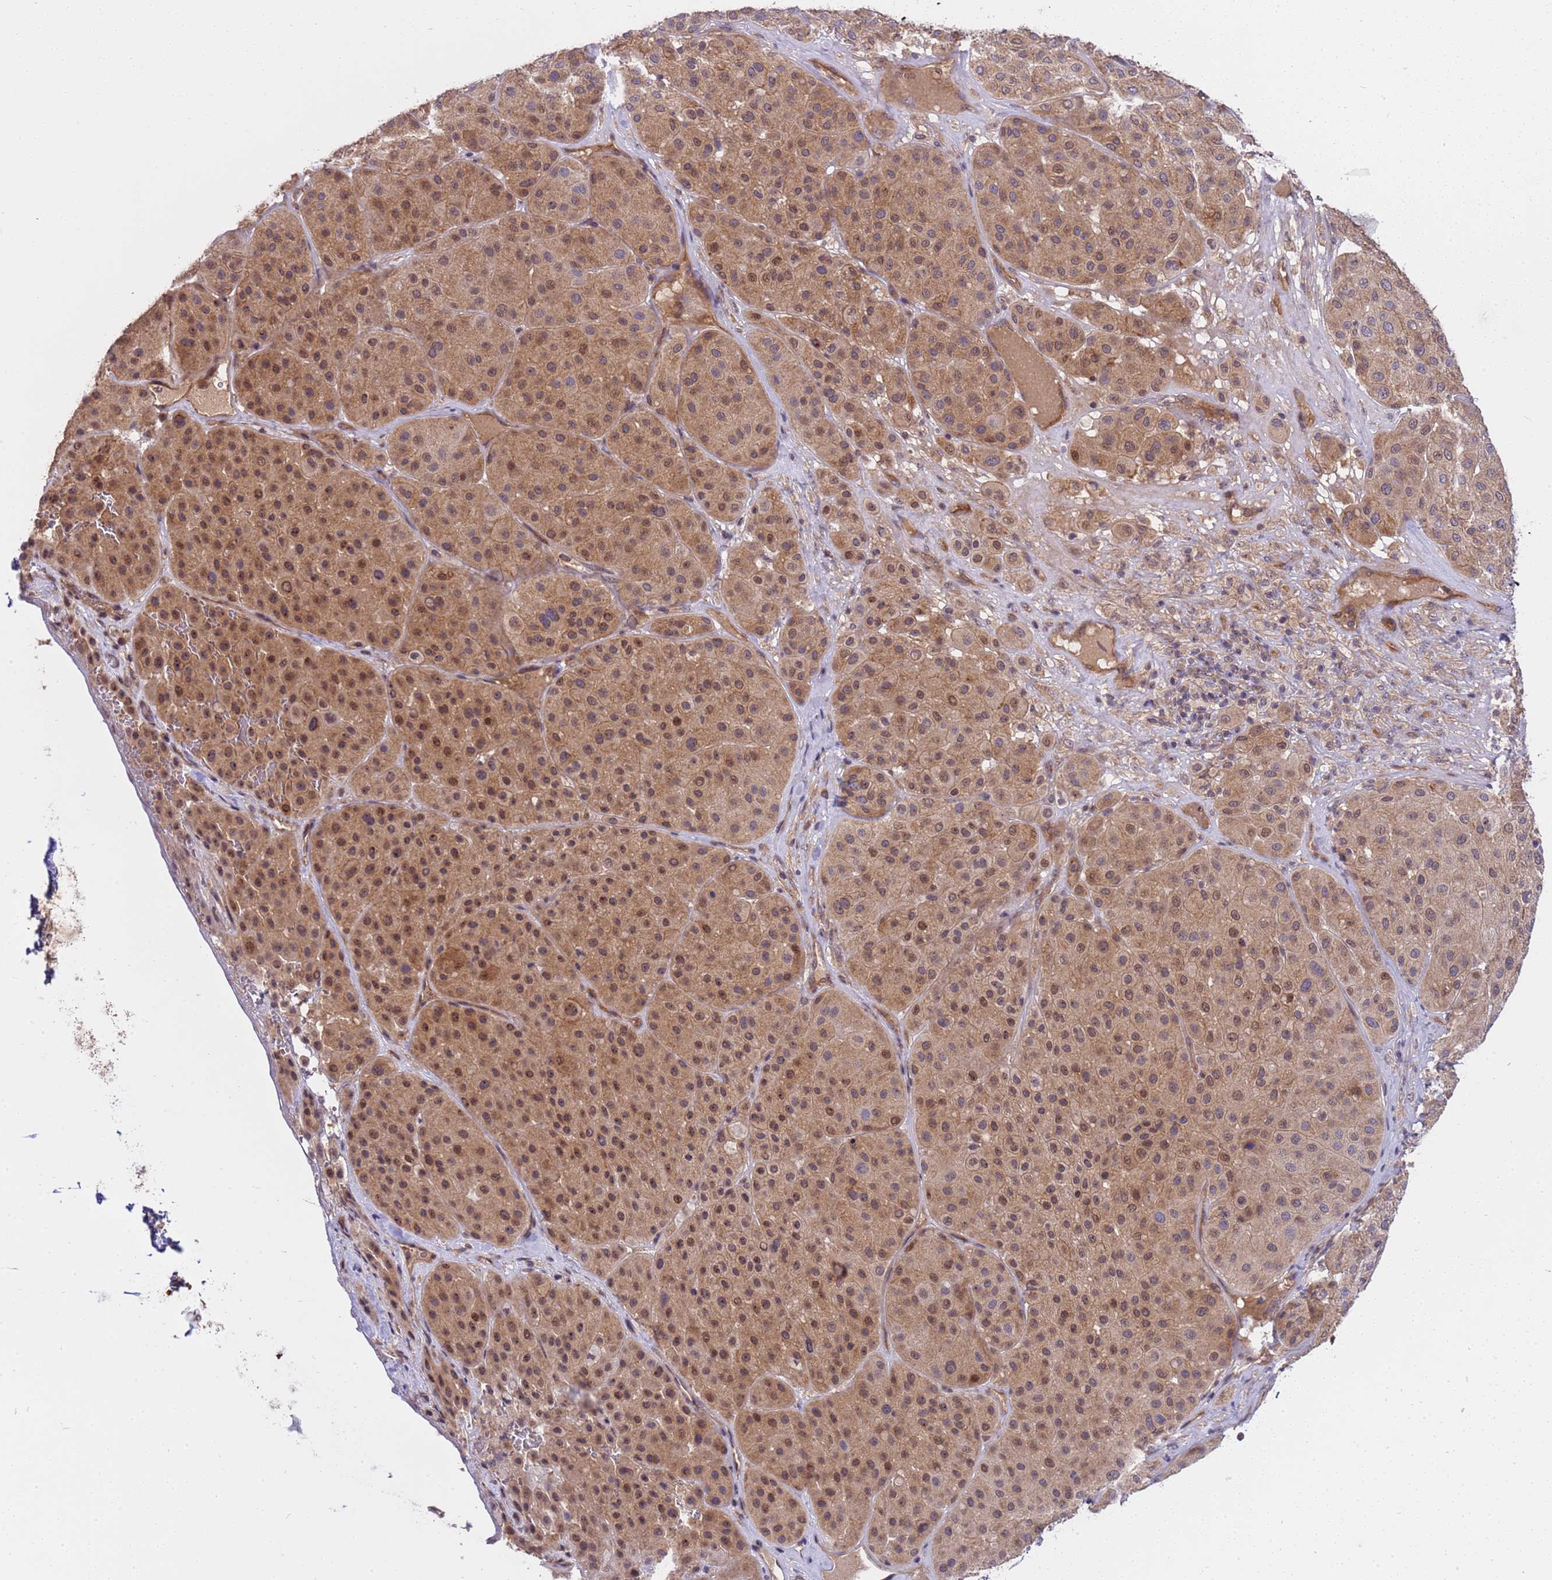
{"staining": {"intensity": "moderate", "quantity": ">75%", "location": "cytoplasmic/membranous,nuclear"}, "tissue": "melanoma", "cell_type": "Tumor cells", "image_type": "cancer", "snomed": [{"axis": "morphology", "description": "Malignant melanoma, Metastatic site"}, {"axis": "topography", "description": "Smooth muscle"}], "caption": "The histopathology image reveals a brown stain indicating the presence of a protein in the cytoplasmic/membranous and nuclear of tumor cells in melanoma. The protein is shown in brown color, while the nuclei are stained blue.", "gene": "SMCO3", "patient": {"sex": "male", "age": 41}}